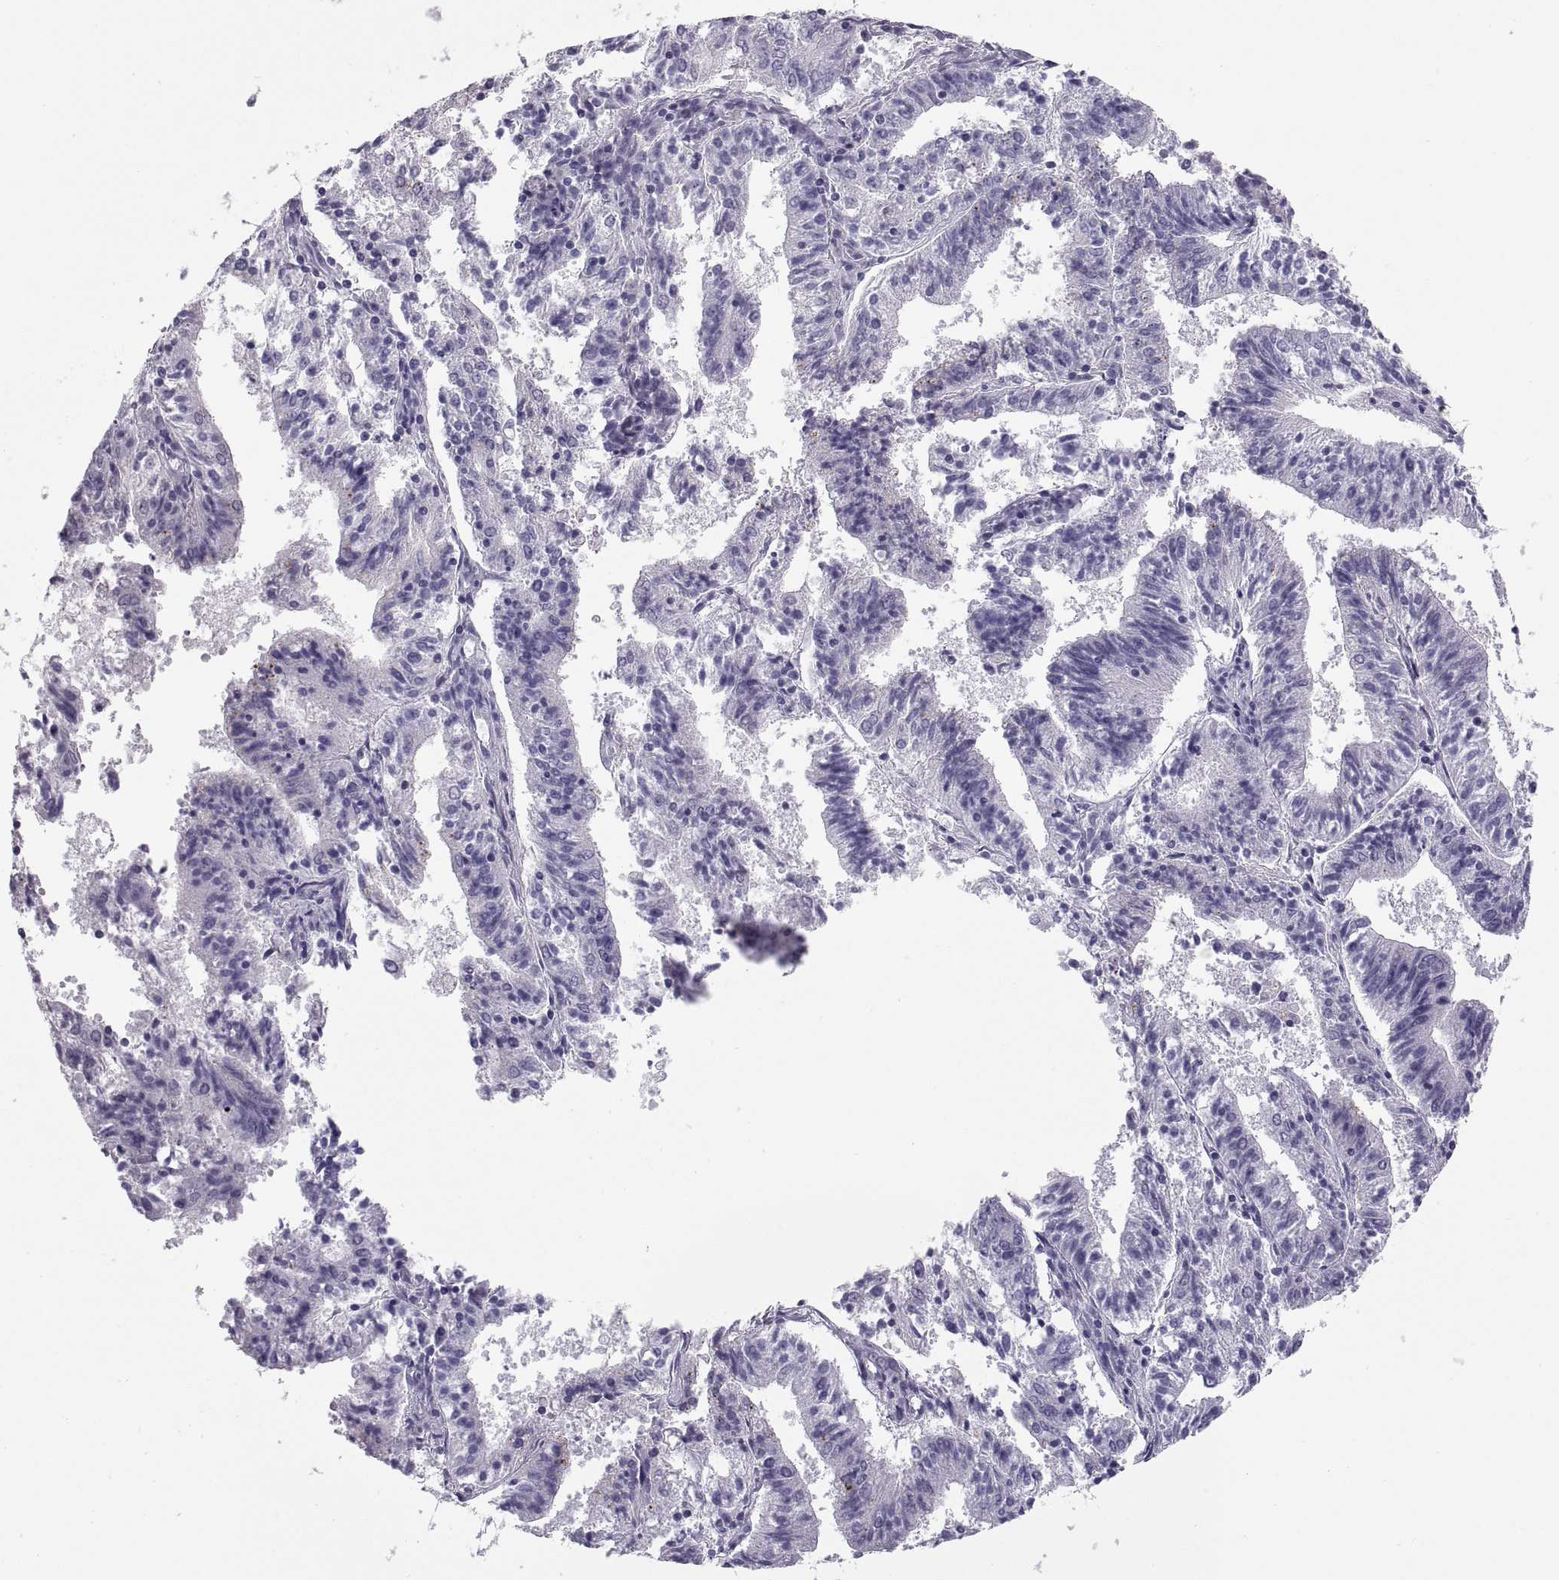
{"staining": {"intensity": "negative", "quantity": "none", "location": "none"}, "tissue": "endometrial cancer", "cell_type": "Tumor cells", "image_type": "cancer", "snomed": [{"axis": "morphology", "description": "Adenocarcinoma, NOS"}, {"axis": "topography", "description": "Endometrium"}], "caption": "DAB immunohistochemical staining of endometrial cancer shows no significant positivity in tumor cells.", "gene": "QRICH2", "patient": {"sex": "female", "age": 82}}